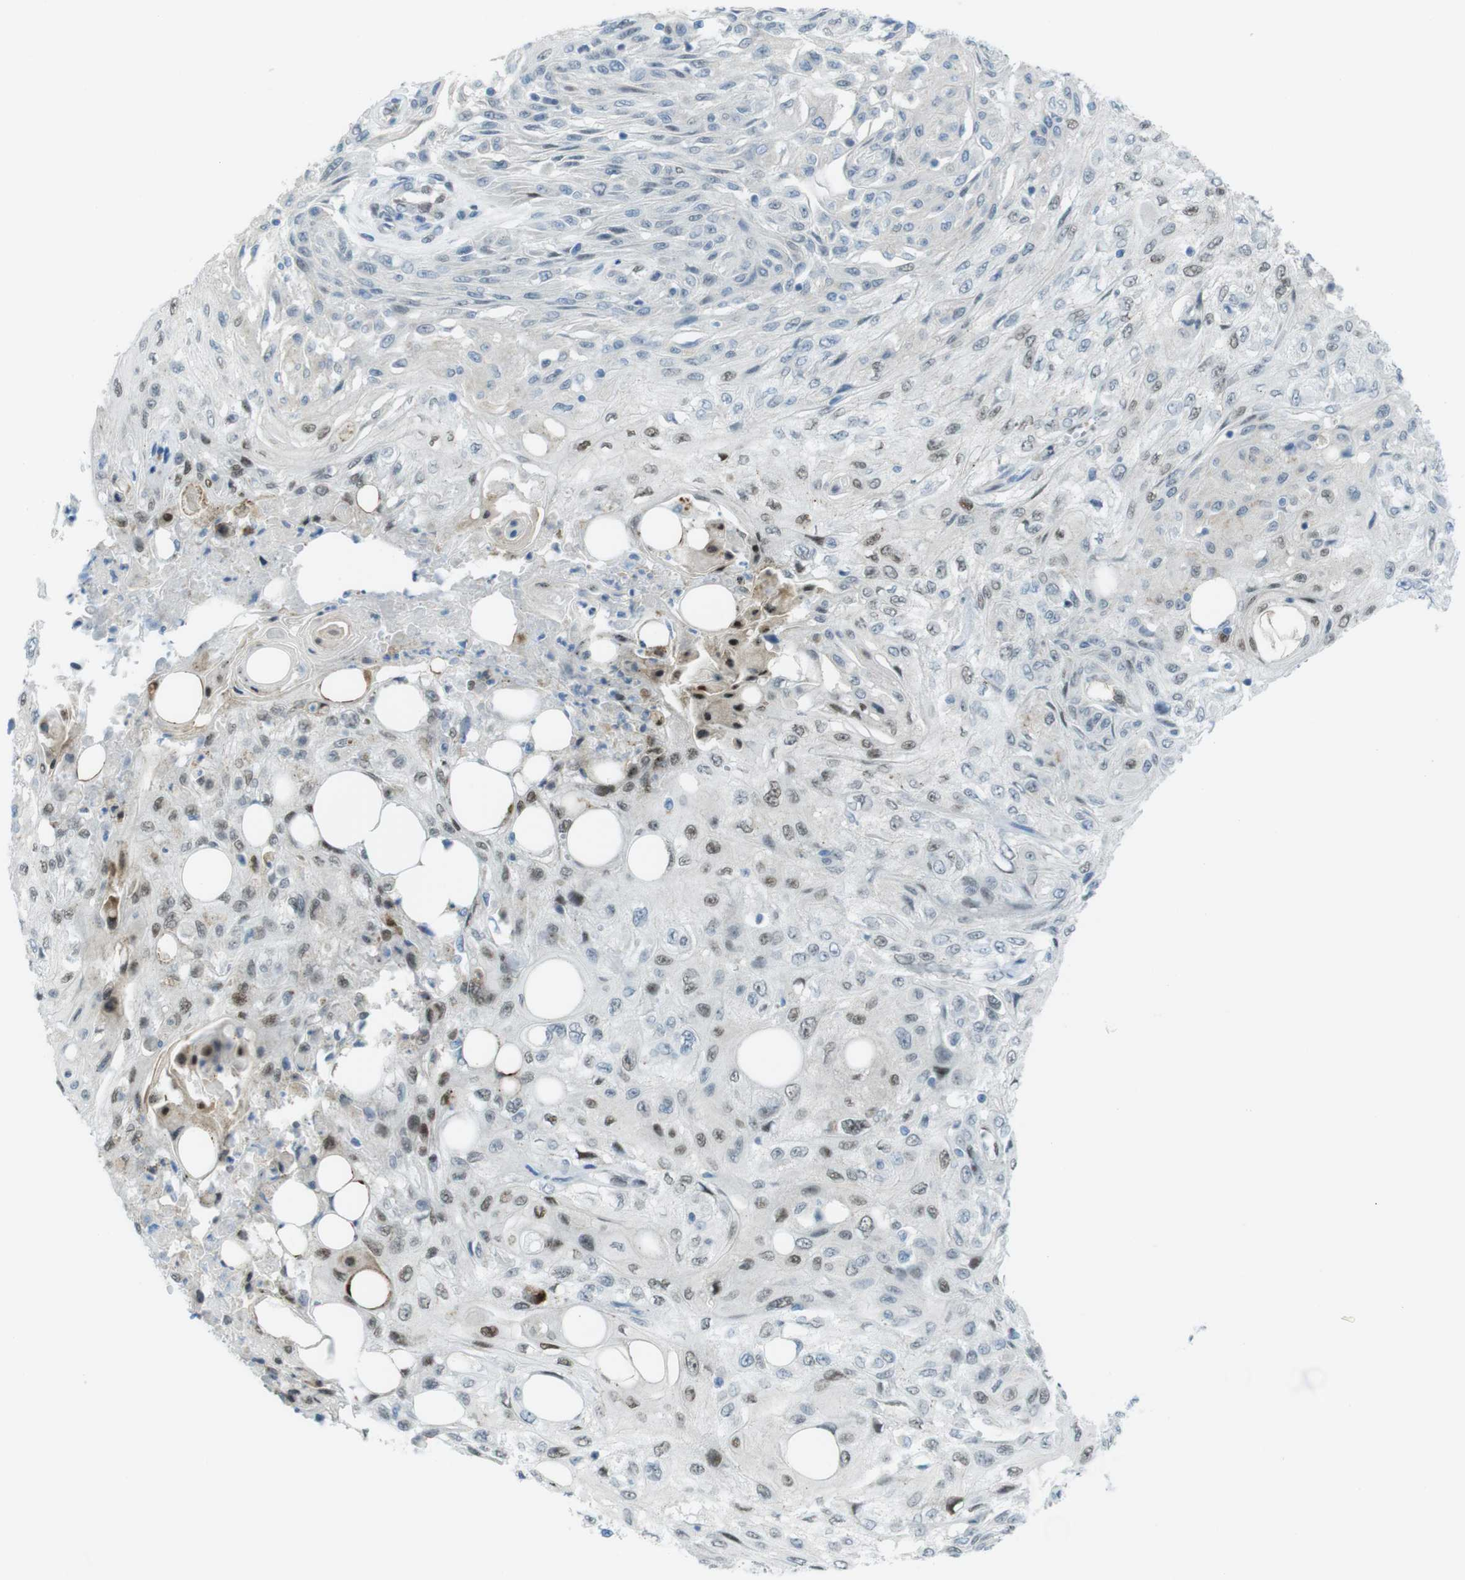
{"staining": {"intensity": "weak", "quantity": "<25%", "location": "nuclear"}, "tissue": "skin cancer", "cell_type": "Tumor cells", "image_type": "cancer", "snomed": [{"axis": "morphology", "description": "Squamous cell carcinoma, NOS"}, {"axis": "topography", "description": "Skin"}], "caption": "Human squamous cell carcinoma (skin) stained for a protein using immunohistochemistry demonstrates no staining in tumor cells.", "gene": "UBB", "patient": {"sex": "male", "age": 75}}